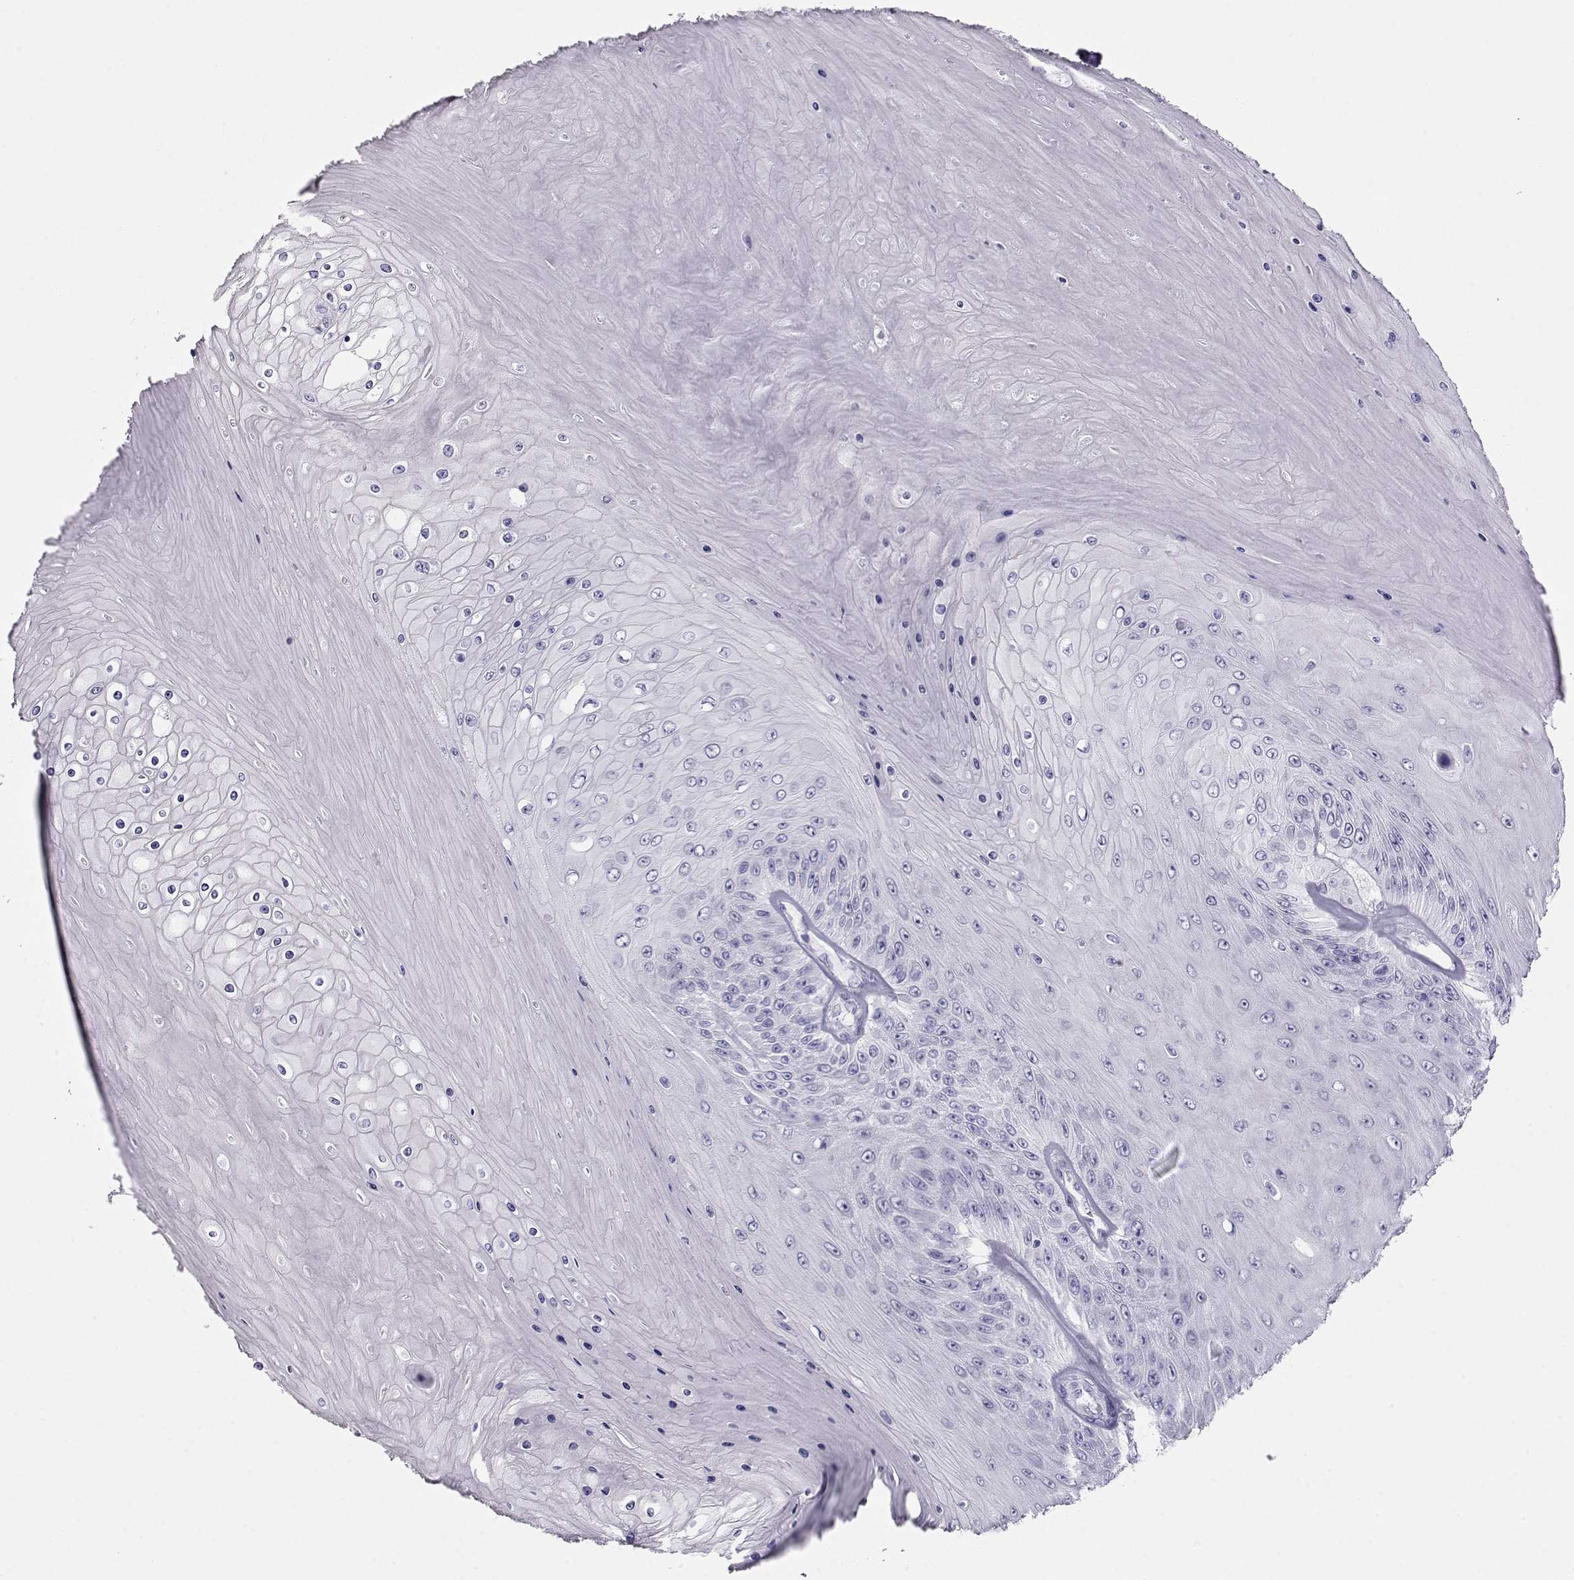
{"staining": {"intensity": "negative", "quantity": "none", "location": "none"}, "tissue": "skin cancer", "cell_type": "Tumor cells", "image_type": "cancer", "snomed": [{"axis": "morphology", "description": "Squamous cell carcinoma, NOS"}, {"axis": "topography", "description": "Skin"}], "caption": "IHC micrograph of squamous cell carcinoma (skin) stained for a protein (brown), which demonstrates no staining in tumor cells. (DAB (3,3'-diaminobenzidine) immunohistochemistry (IHC) with hematoxylin counter stain).", "gene": "ACTN2", "patient": {"sex": "male", "age": 62}}